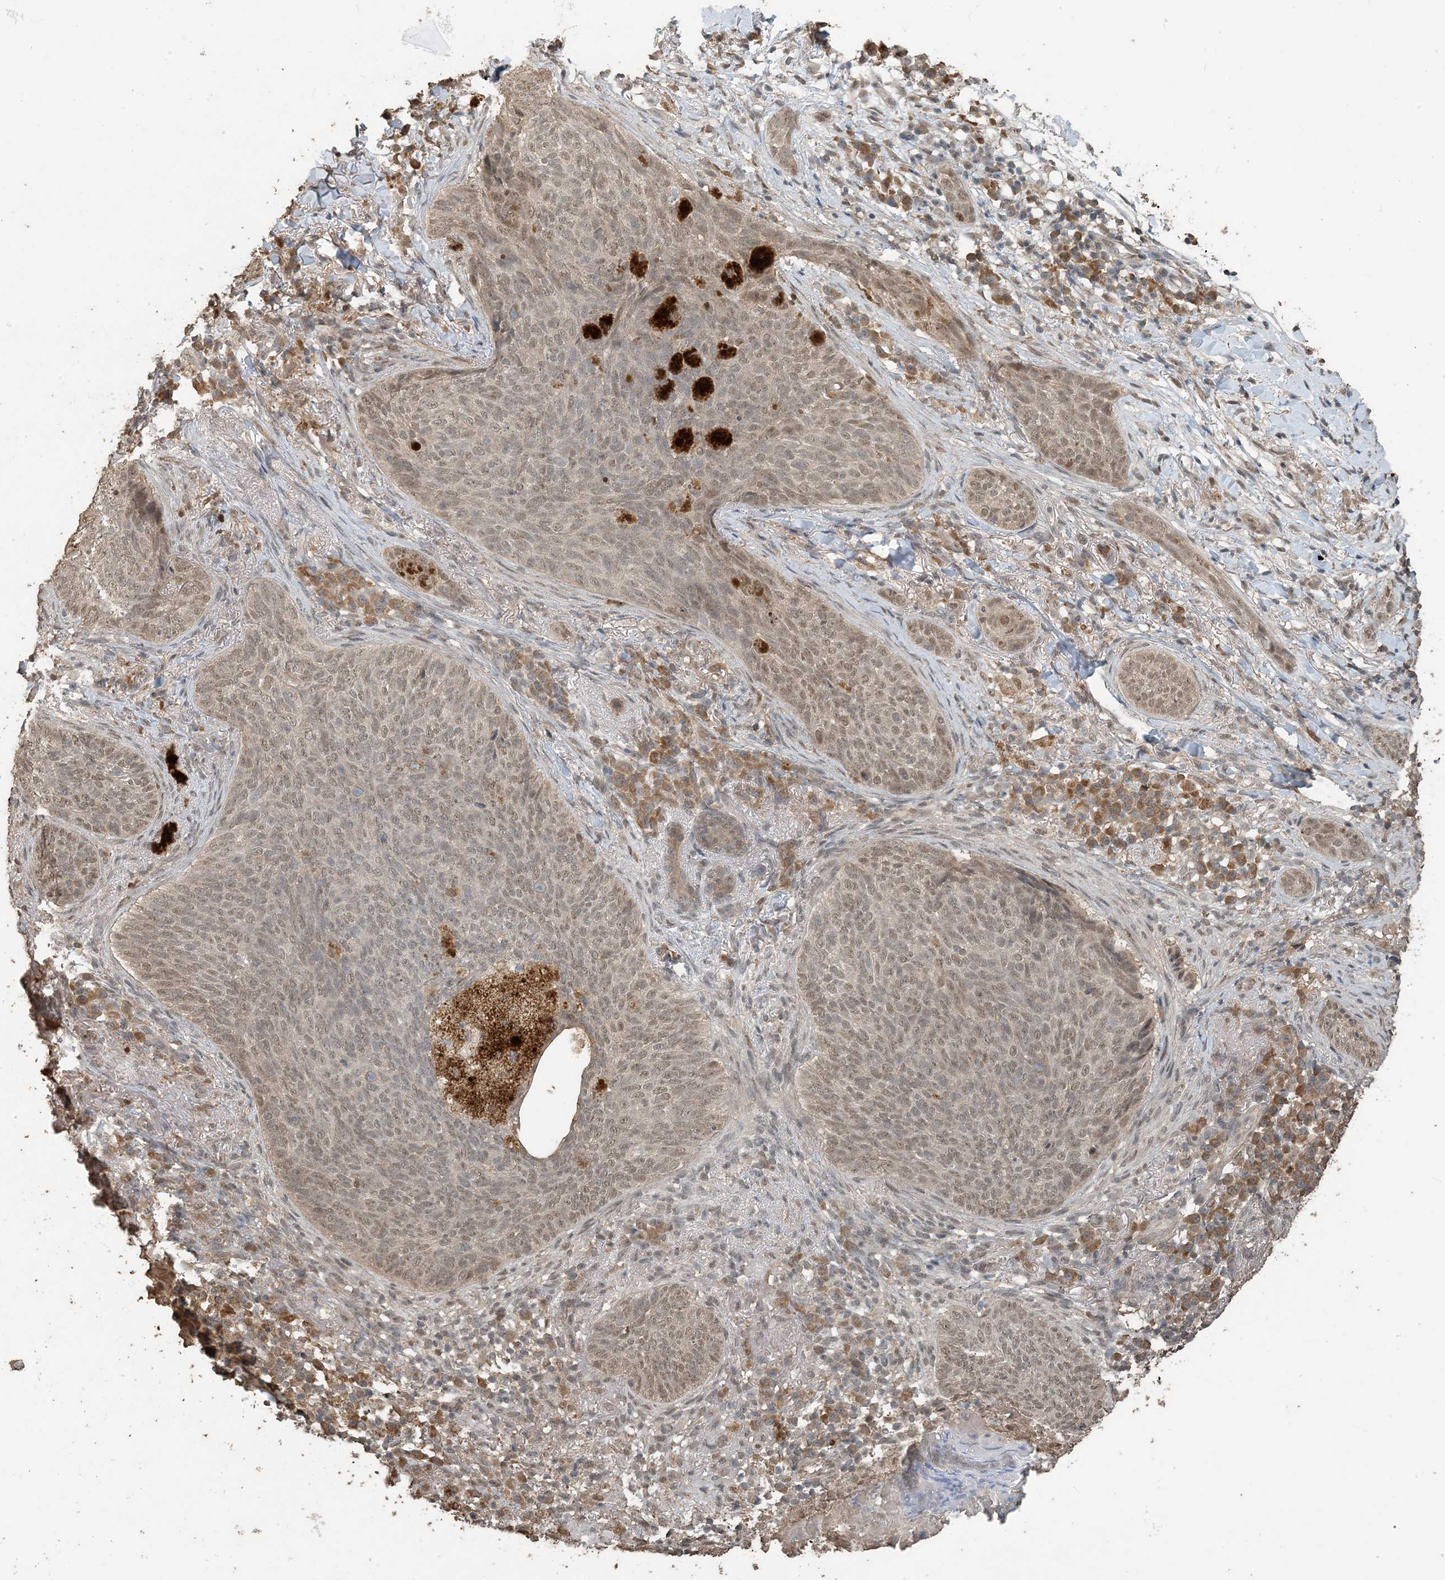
{"staining": {"intensity": "moderate", "quantity": "25%-75%", "location": "nuclear"}, "tissue": "skin cancer", "cell_type": "Tumor cells", "image_type": "cancer", "snomed": [{"axis": "morphology", "description": "Basal cell carcinoma"}, {"axis": "topography", "description": "Skin"}], "caption": "Skin cancer (basal cell carcinoma) stained with a protein marker demonstrates moderate staining in tumor cells.", "gene": "ZC3H12A", "patient": {"sex": "male", "age": 85}}